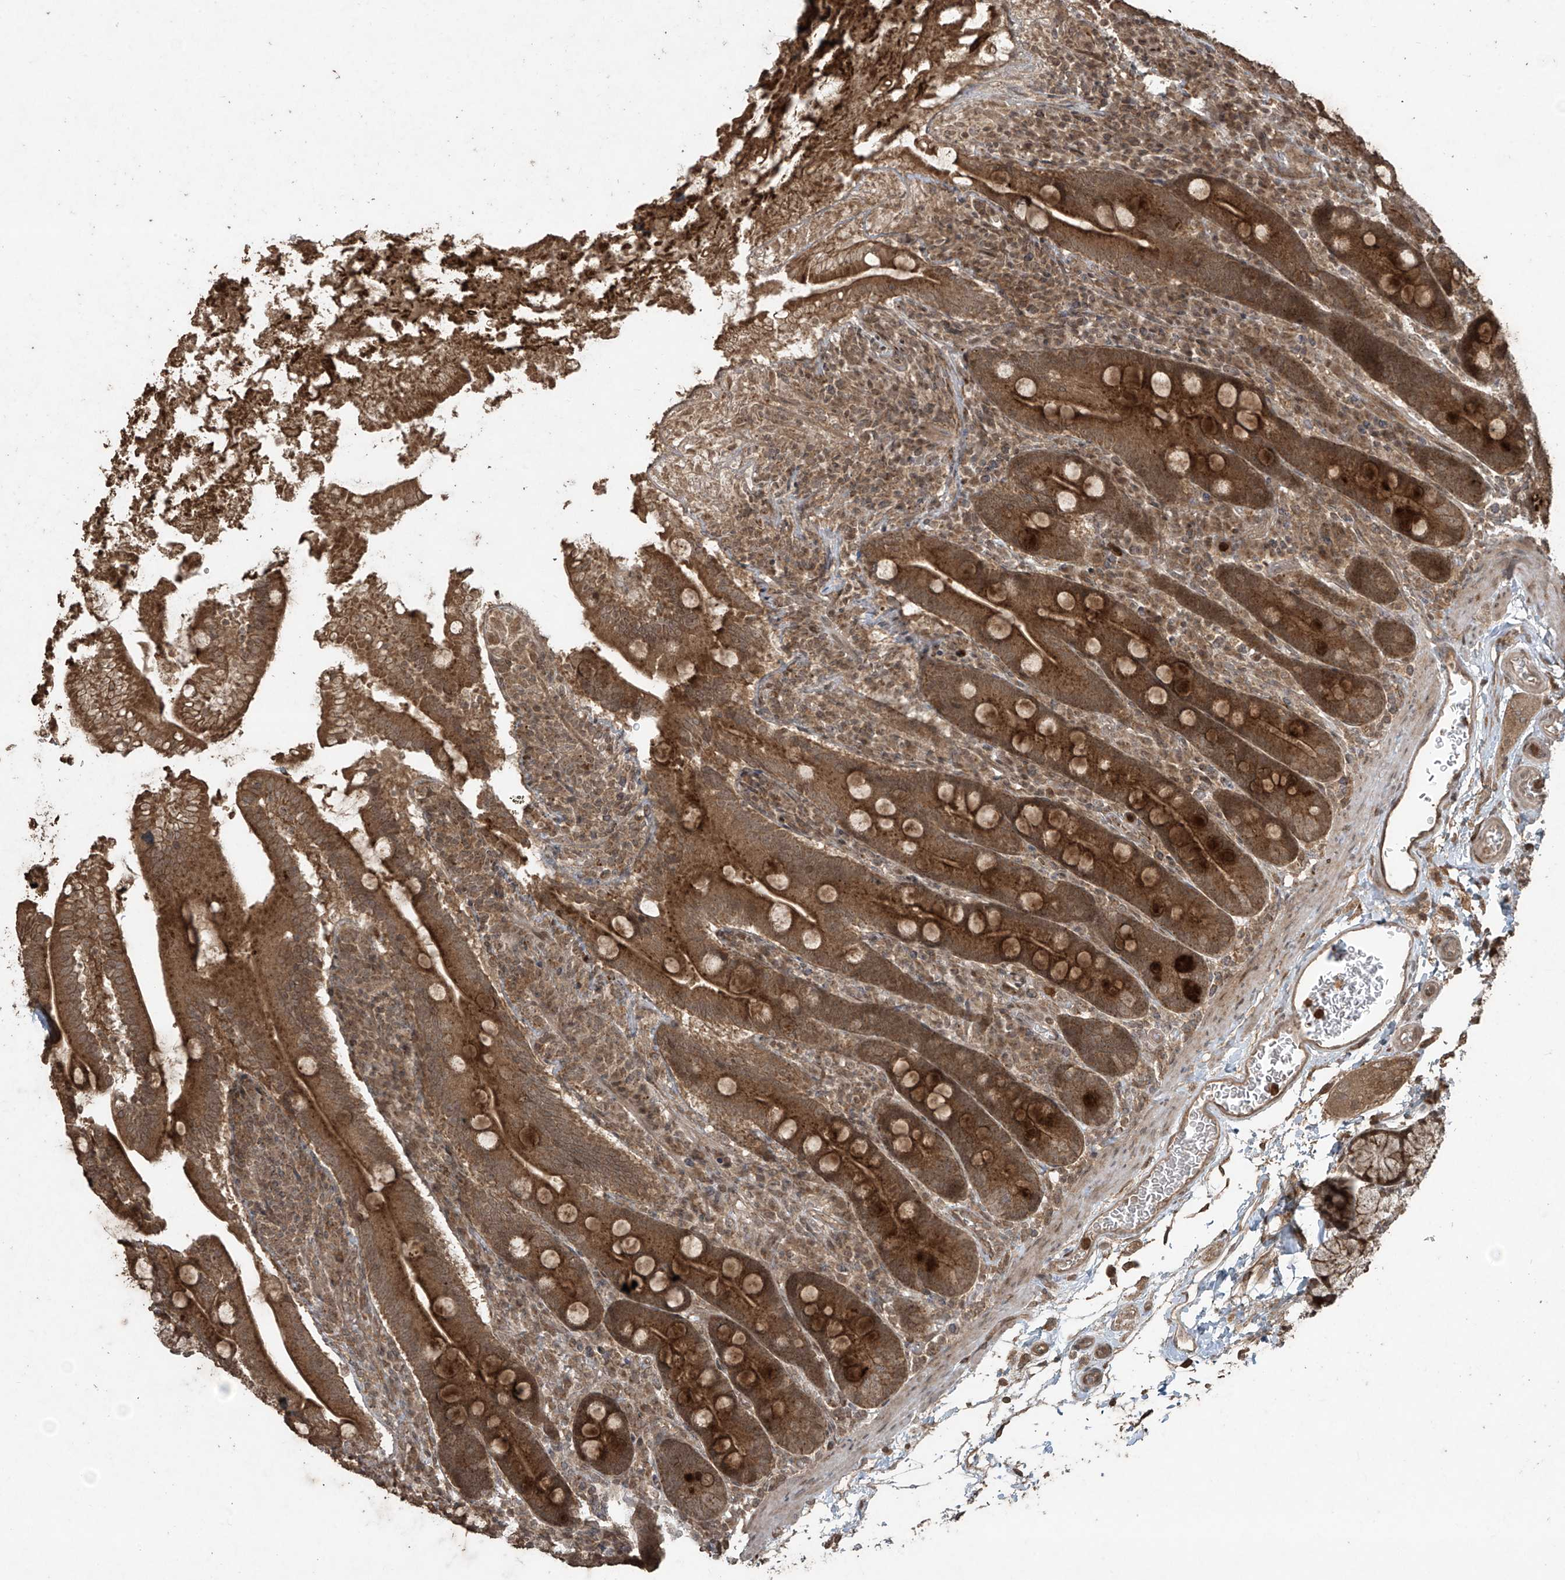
{"staining": {"intensity": "strong", "quantity": ">75%", "location": "cytoplasmic/membranous"}, "tissue": "duodenum", "cell_type": "Glandular cells", "image_type": "normal", "snomed": [{"axis": "morphology", "description": "Normal tissue, NOS"}, {"axis": "topography", "description": "Duodenum"}], "caption": "Immunohistochemical staining of normal duodenum demonstrates strong cytoplasmic/membranous protein positivity in approximately >75% of glandular cells. The staining was performed using DAB, with brown indicating positive protein expression. Nuclei are stained blue with hematoxylin.", "gene": "PGPEP1", "patient": {"sex": "male", "age": 35}}